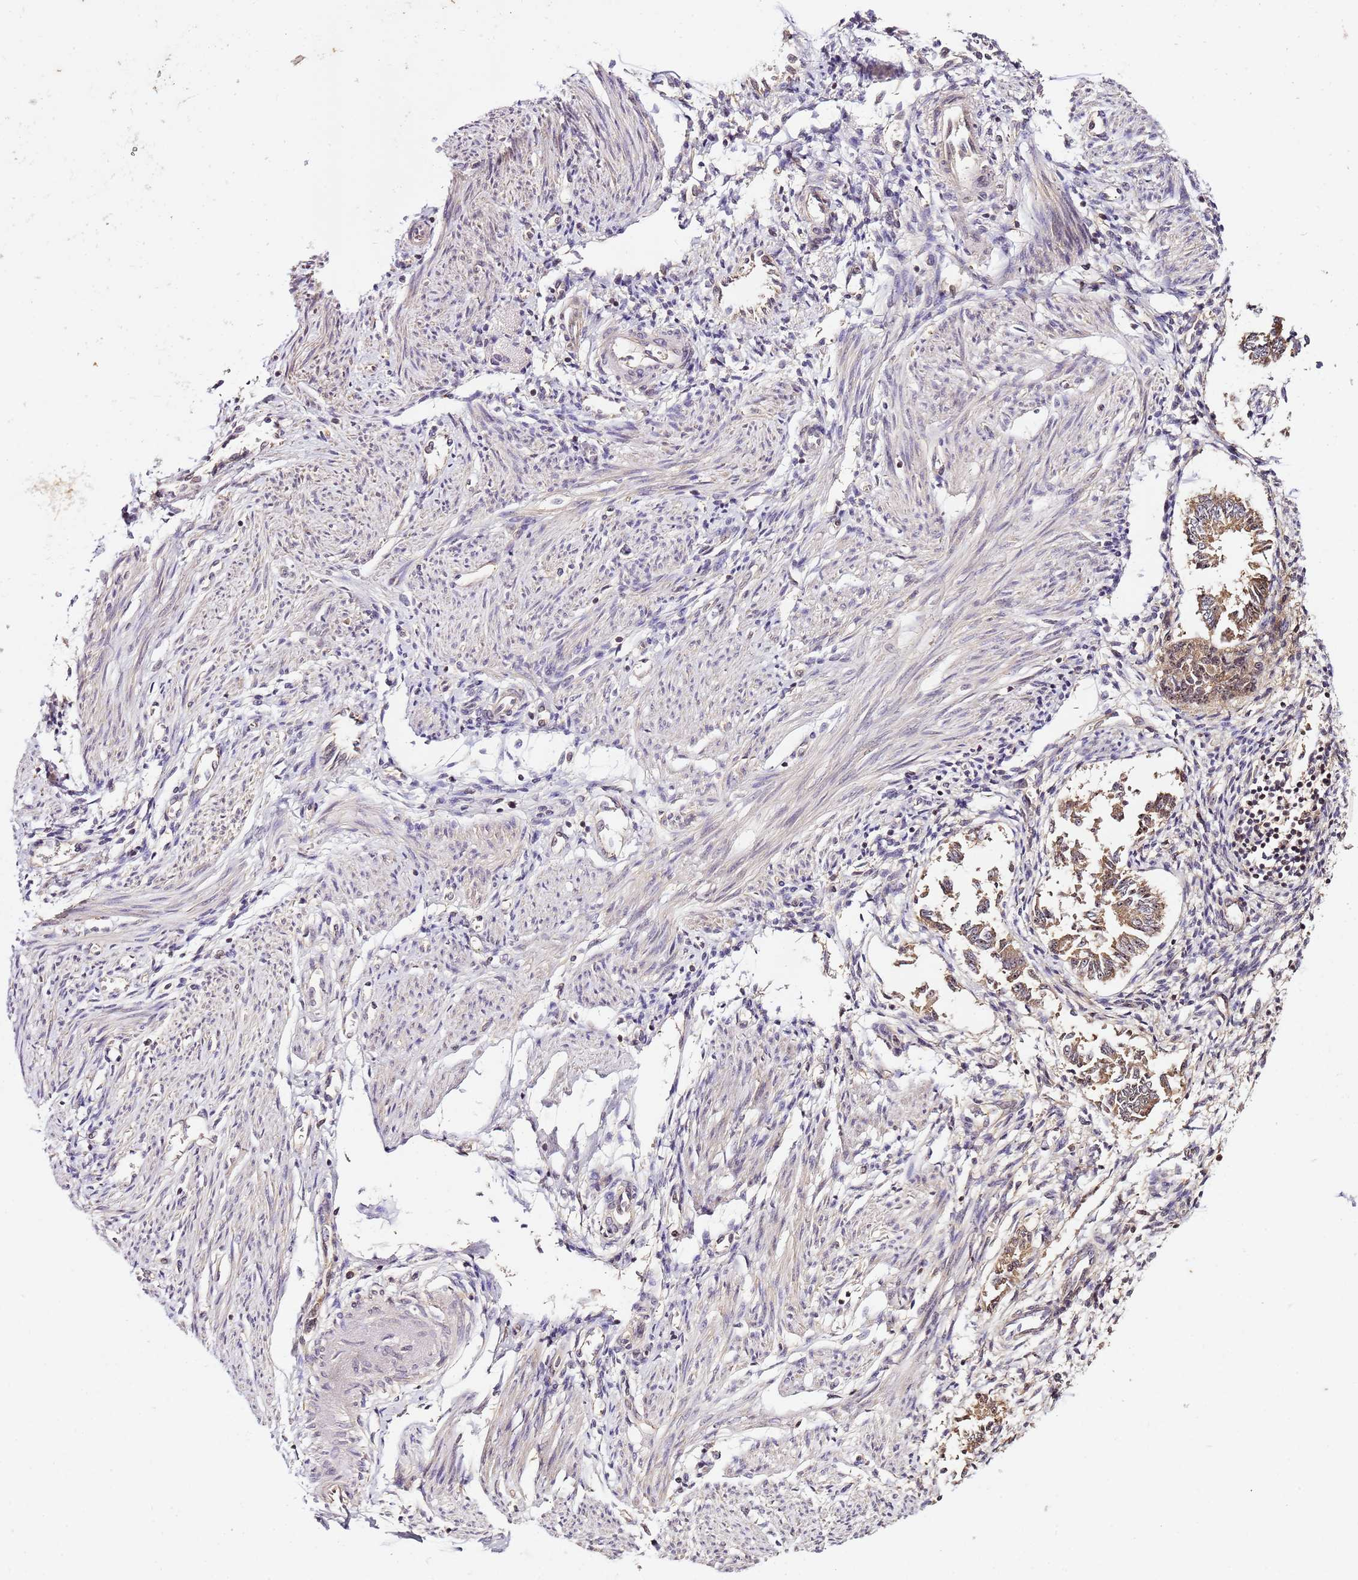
{"staining": {"intensity": "moderate", "quantity": "<25%", "location": "cytoplasmic/membranous,nuclear"}, "tissue": "endometrium", "cell_type": "Cells in endometrial stroma", "image_type": "normal", "snomed": [{"axis": "morphology", "description": "Normal tissue, NOS"}, {"axis": "topography", "description": "Uterus"}, {"axis": "topography", "description": "Endometrium"}], "caption": "A brown stain highlights moderate cytoplasmic/membranous,nuclear positivity of a protein in cells in endometrial stroma of normal endometrium.", "gene": "DDX27", "patient": {"sex": "female", "age": 48}}